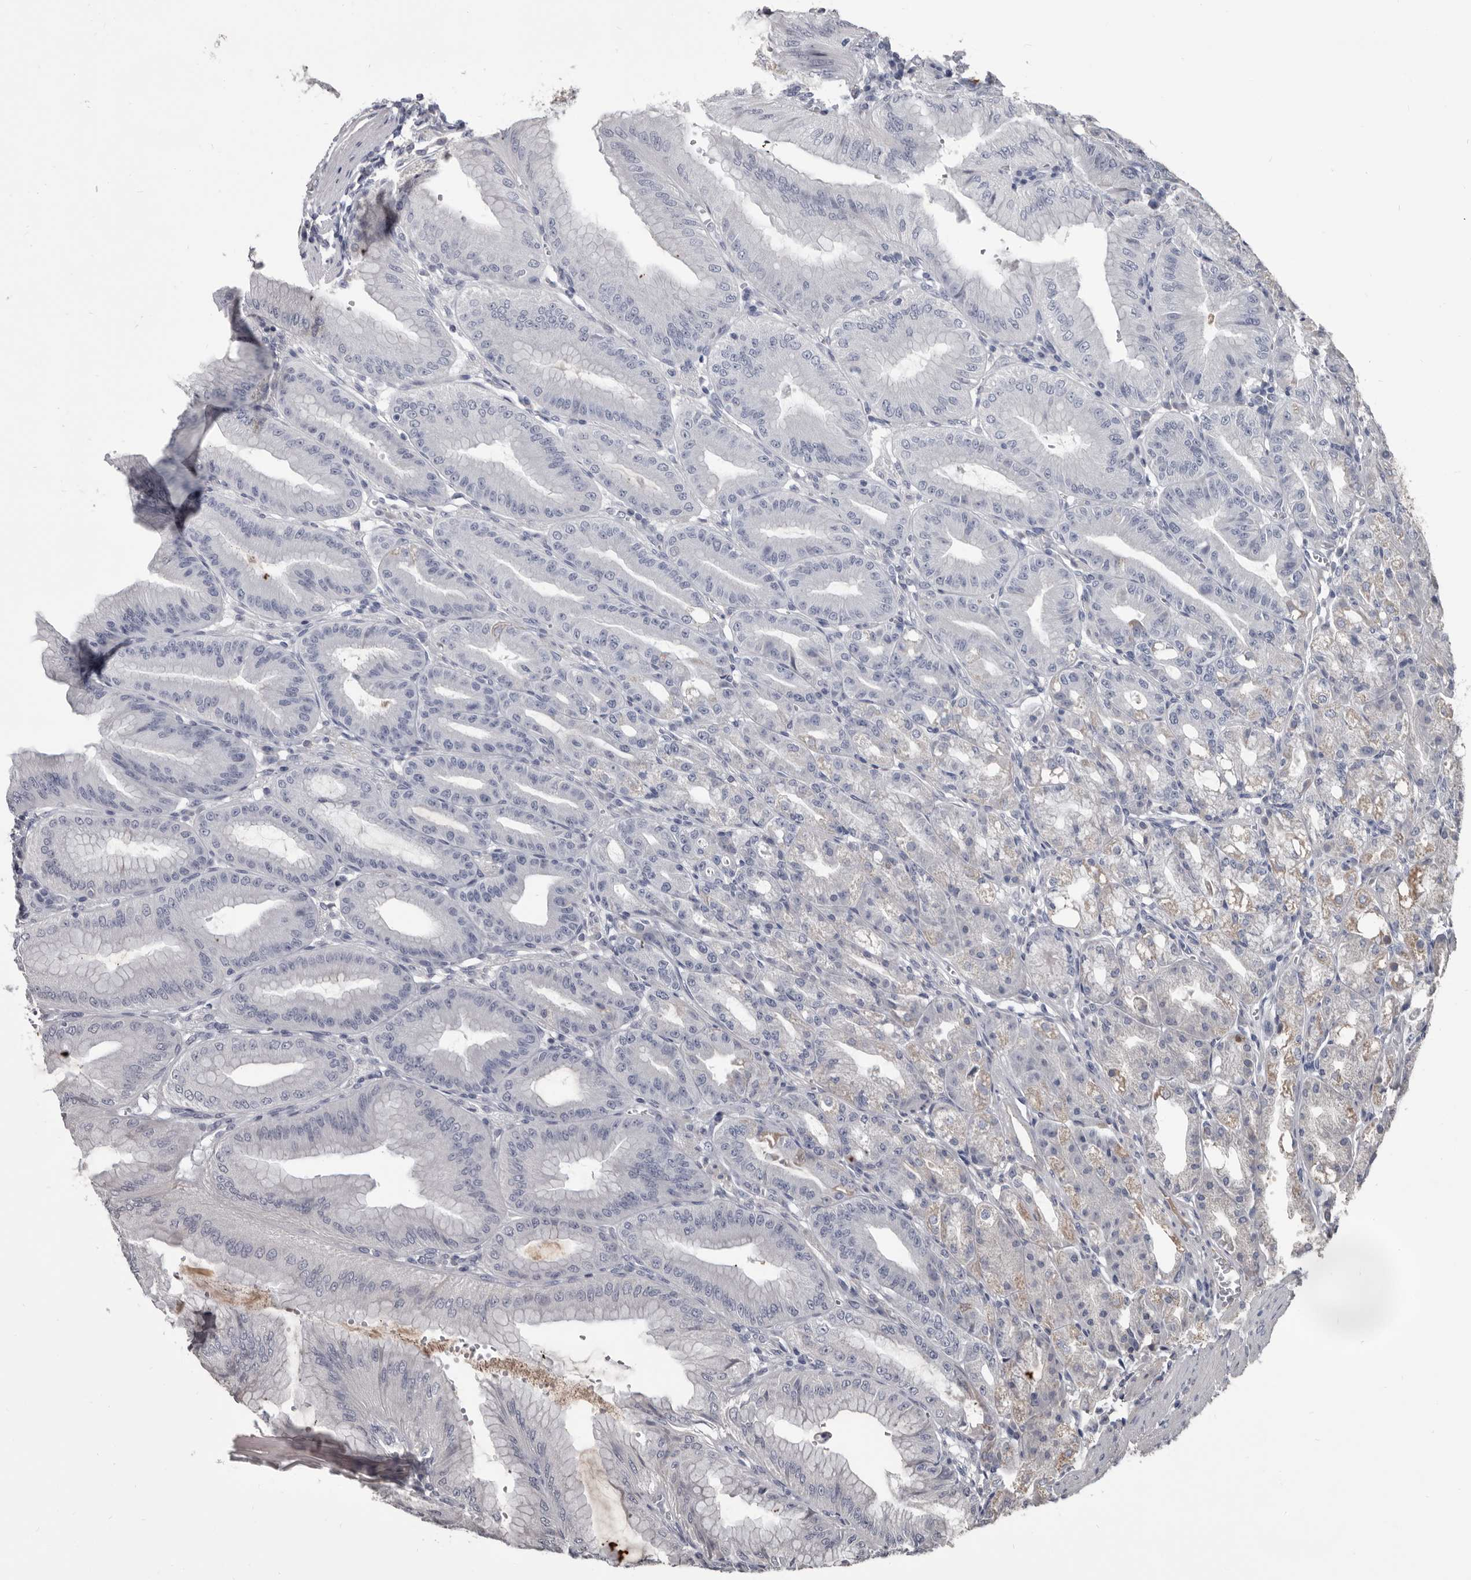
{"staining": {"intensity": "moderate", "quantity": "<25%", "location": "cytoplasmic/membranous"}, "tissue": "stomach", "cell_type": "Glandular cells", "image_type": "normal", "snomed": [{"axis": "morphology", "description": "Normal tissue, NOS"}, {"axis": "topography", "description": "Stomach, lower"}], "caption": "This micrograph shows normal stomach stained with immunohistochemistry to label a protein in brown. The cytoplasmic/membranous of glandular cells show moderate positivity for the protein. Nuclei are counter-stained blue.", "gene": "ALDH5A1", "patient": {"sex": "male", "age": 71}}